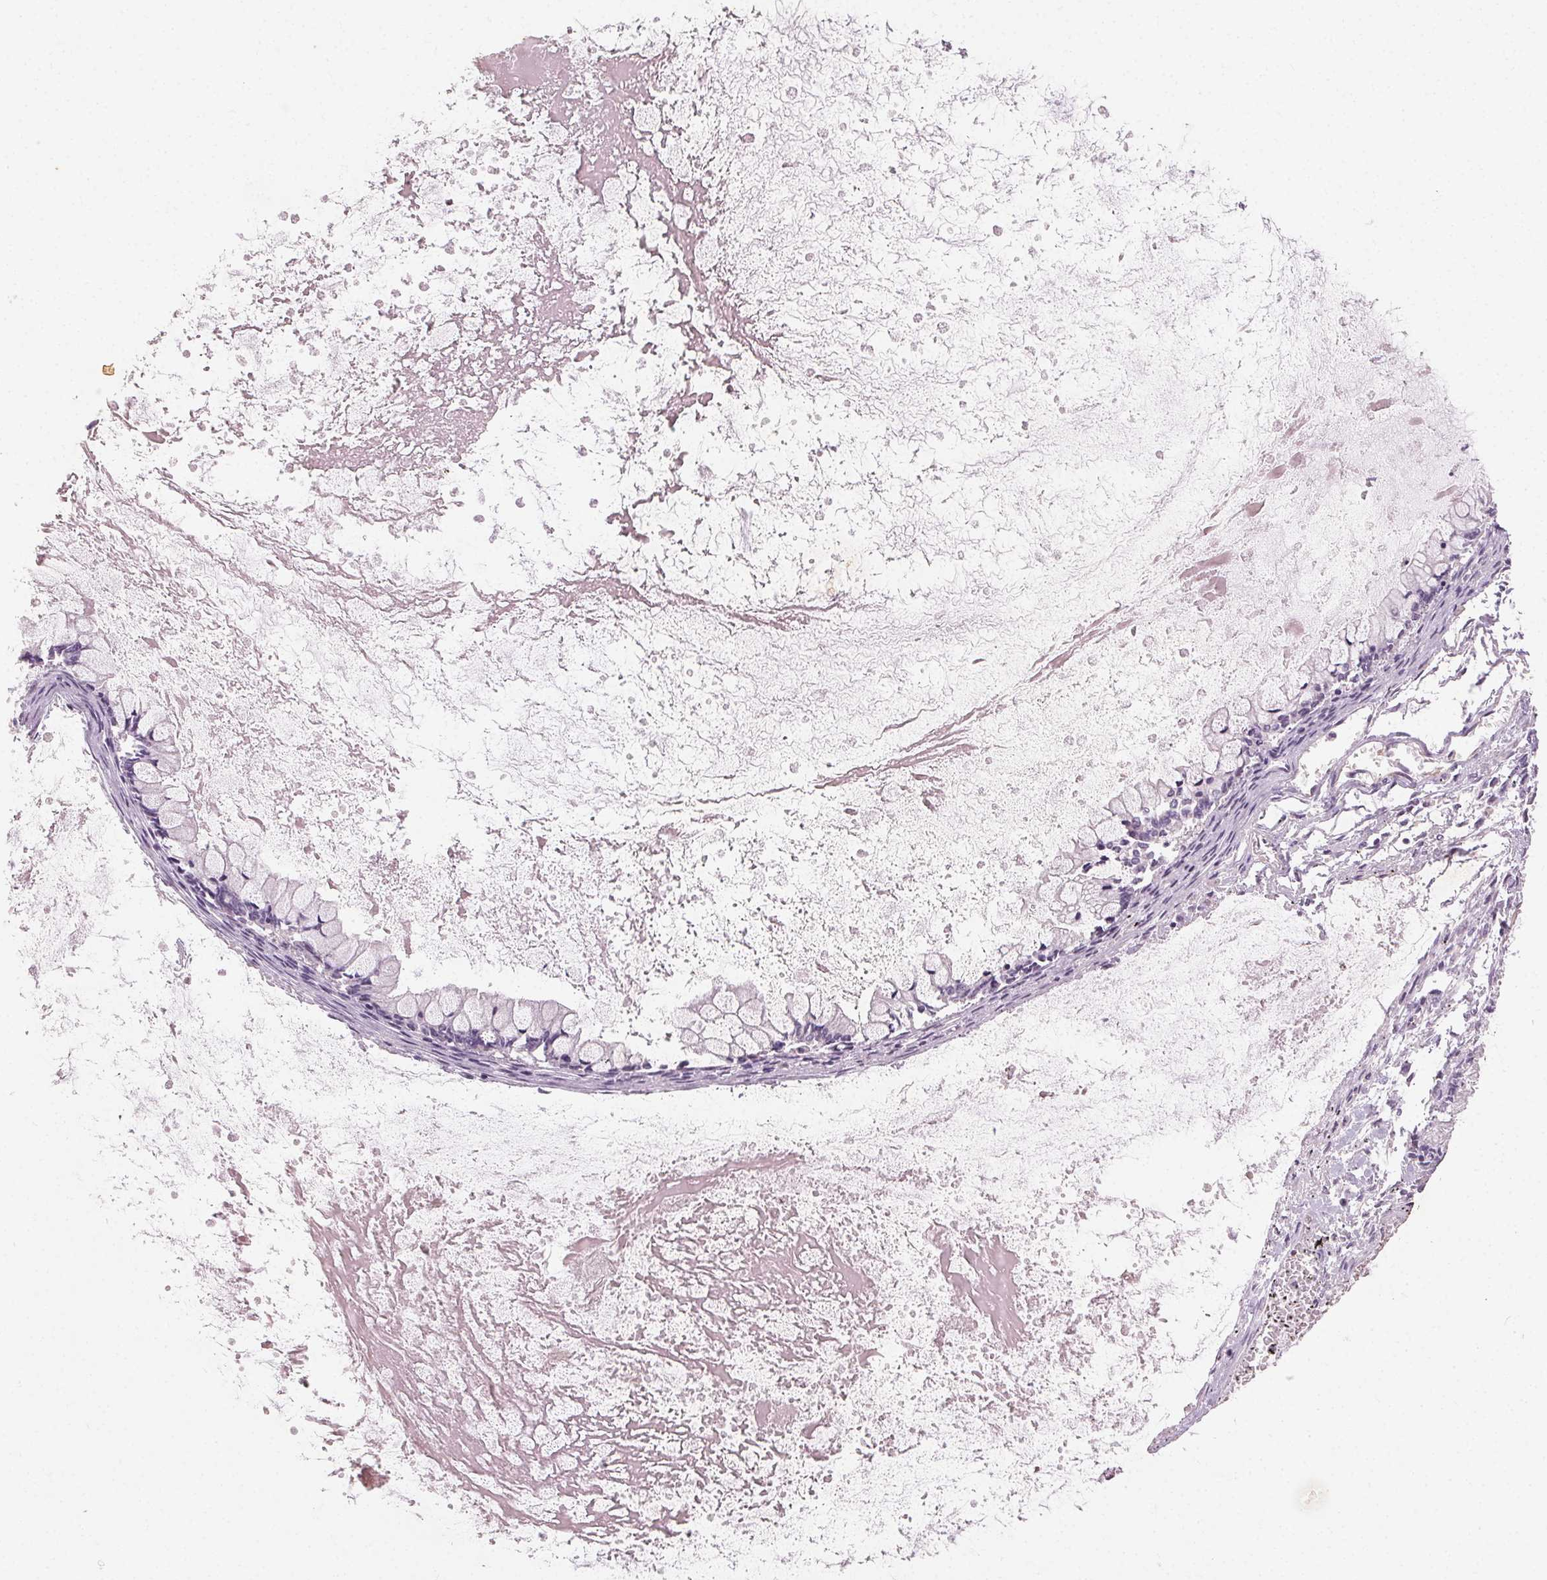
{"staining": {"intensity": "negative", "quantity": "none", "location": "none"}, "tissue": "ovarian cancer", "cell_type": "Tumor cells", "image_type": "cancer", "snomed": [{"axis": "morphology", "description": "Cystadenocarcinoma, mucinous, NOS"}, {"axis": "topography", "description": "Ovary"}], "caption": "DAB (3,3'-diaminobenzidine) immunohistochemical staining of ovarian cancer (mucinous cystadenocarcinoma) reveals no significant expression in tumor cells.", "gene": "CLTRN", "patient": {"sex": "female", "age": 67}}